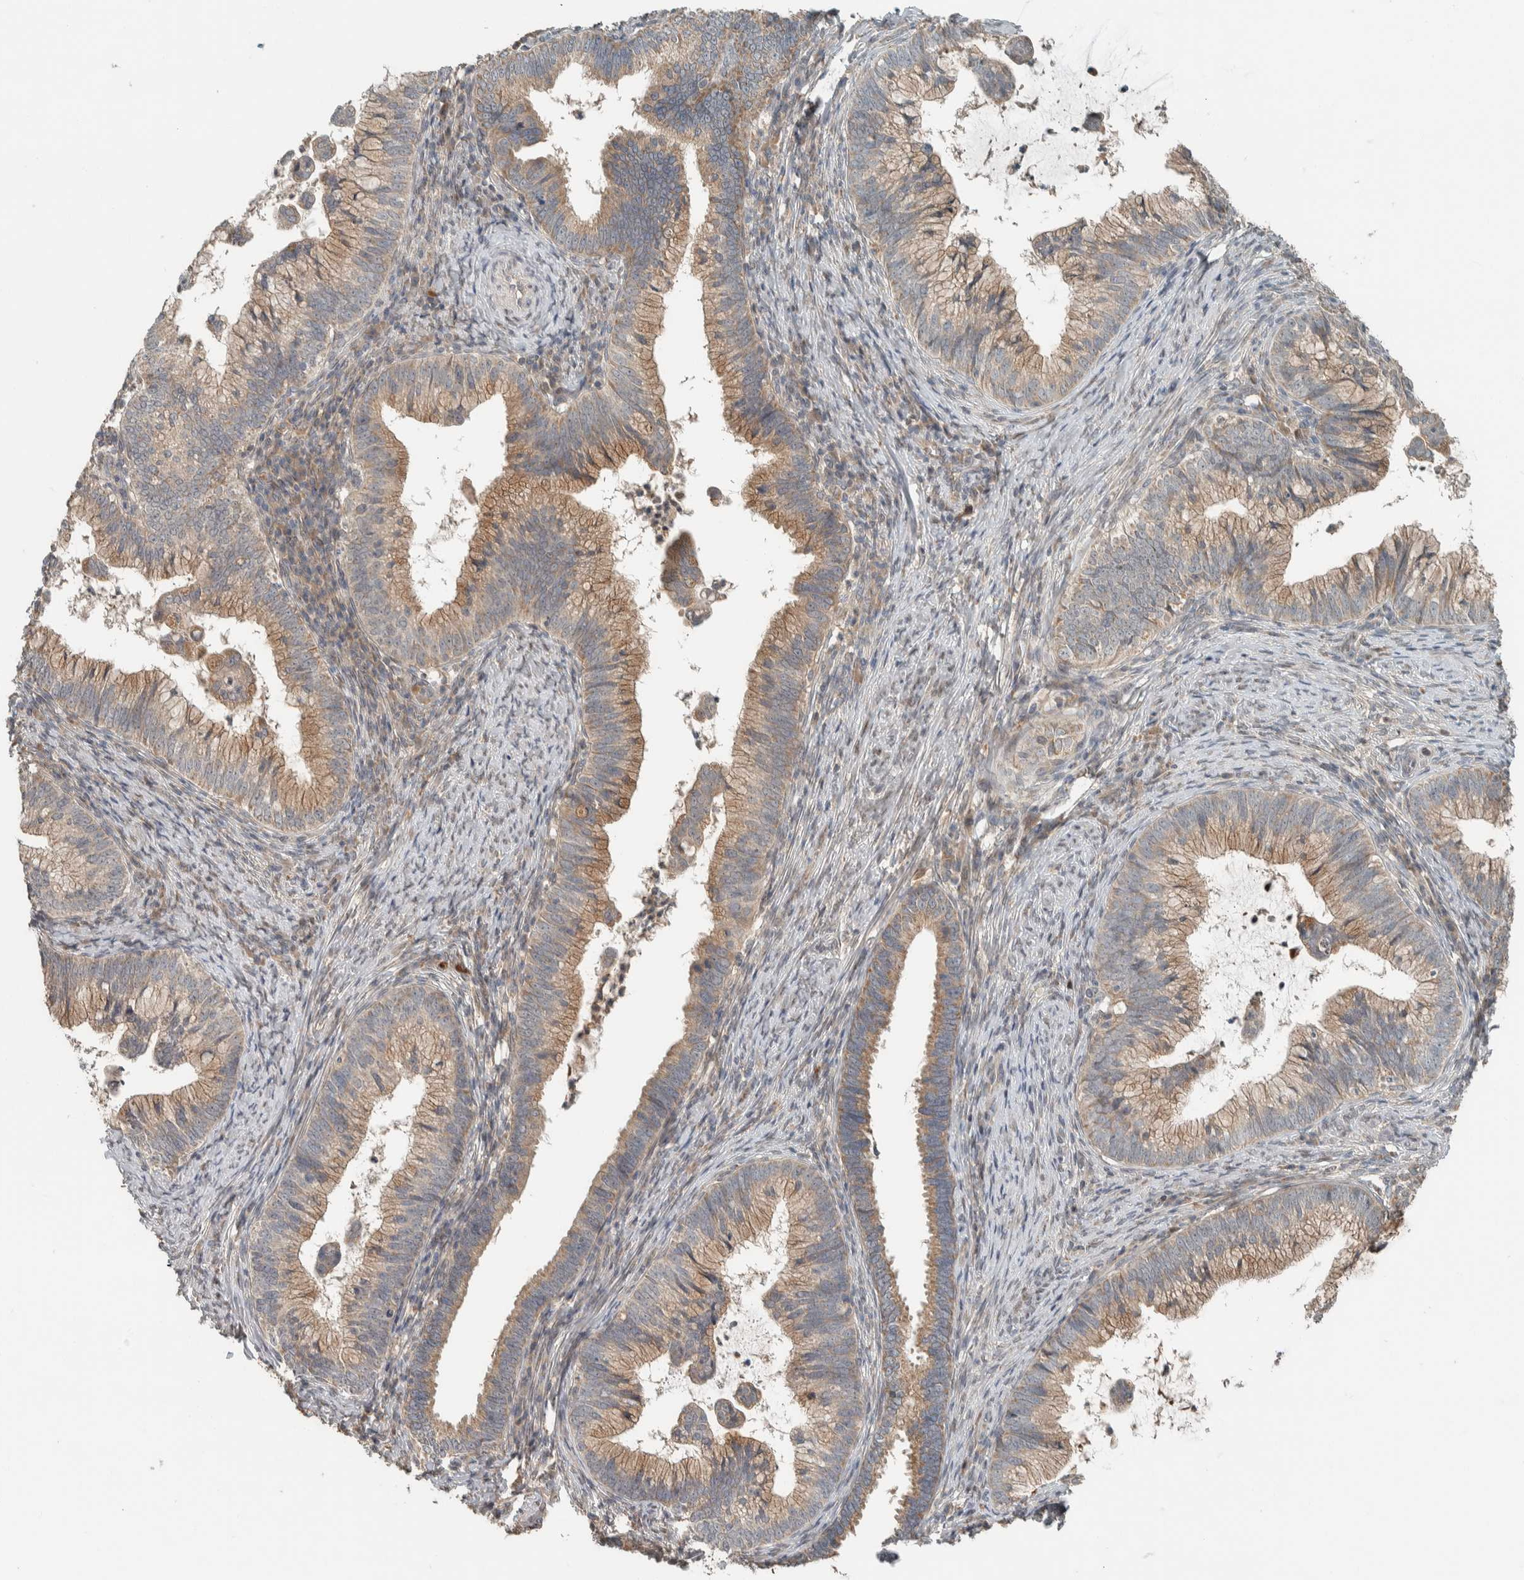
{"staining": {"intensity": "moderate", "quantity": ">75%", "location": "cytoplasmic/membranous"}, "tissue": "cervical cancer", "cell_type": "Tumor cells", "image_type": "cancer", "snomed": [{"axis": "morphology", "description": "Adenocarcinoma, NOS"}, {"axis": "topography", "description": "Cervix"}], "caption": "High-magnification brightfield microscopy of cervical cancer (adenocarcinoma) stained with DAB (brown) and counterstained with hematoxylin (blue). tumor cells exhibit moderate cytoplasmic/membranous positivity is identified in approximately>75% of cells. Using DAB (brown) and hematoxylin (blue) stains, captured at high magnification using brightfield microscopy.", "gene": "NBR1", "patient": {"sex": "female", "age": 36}}